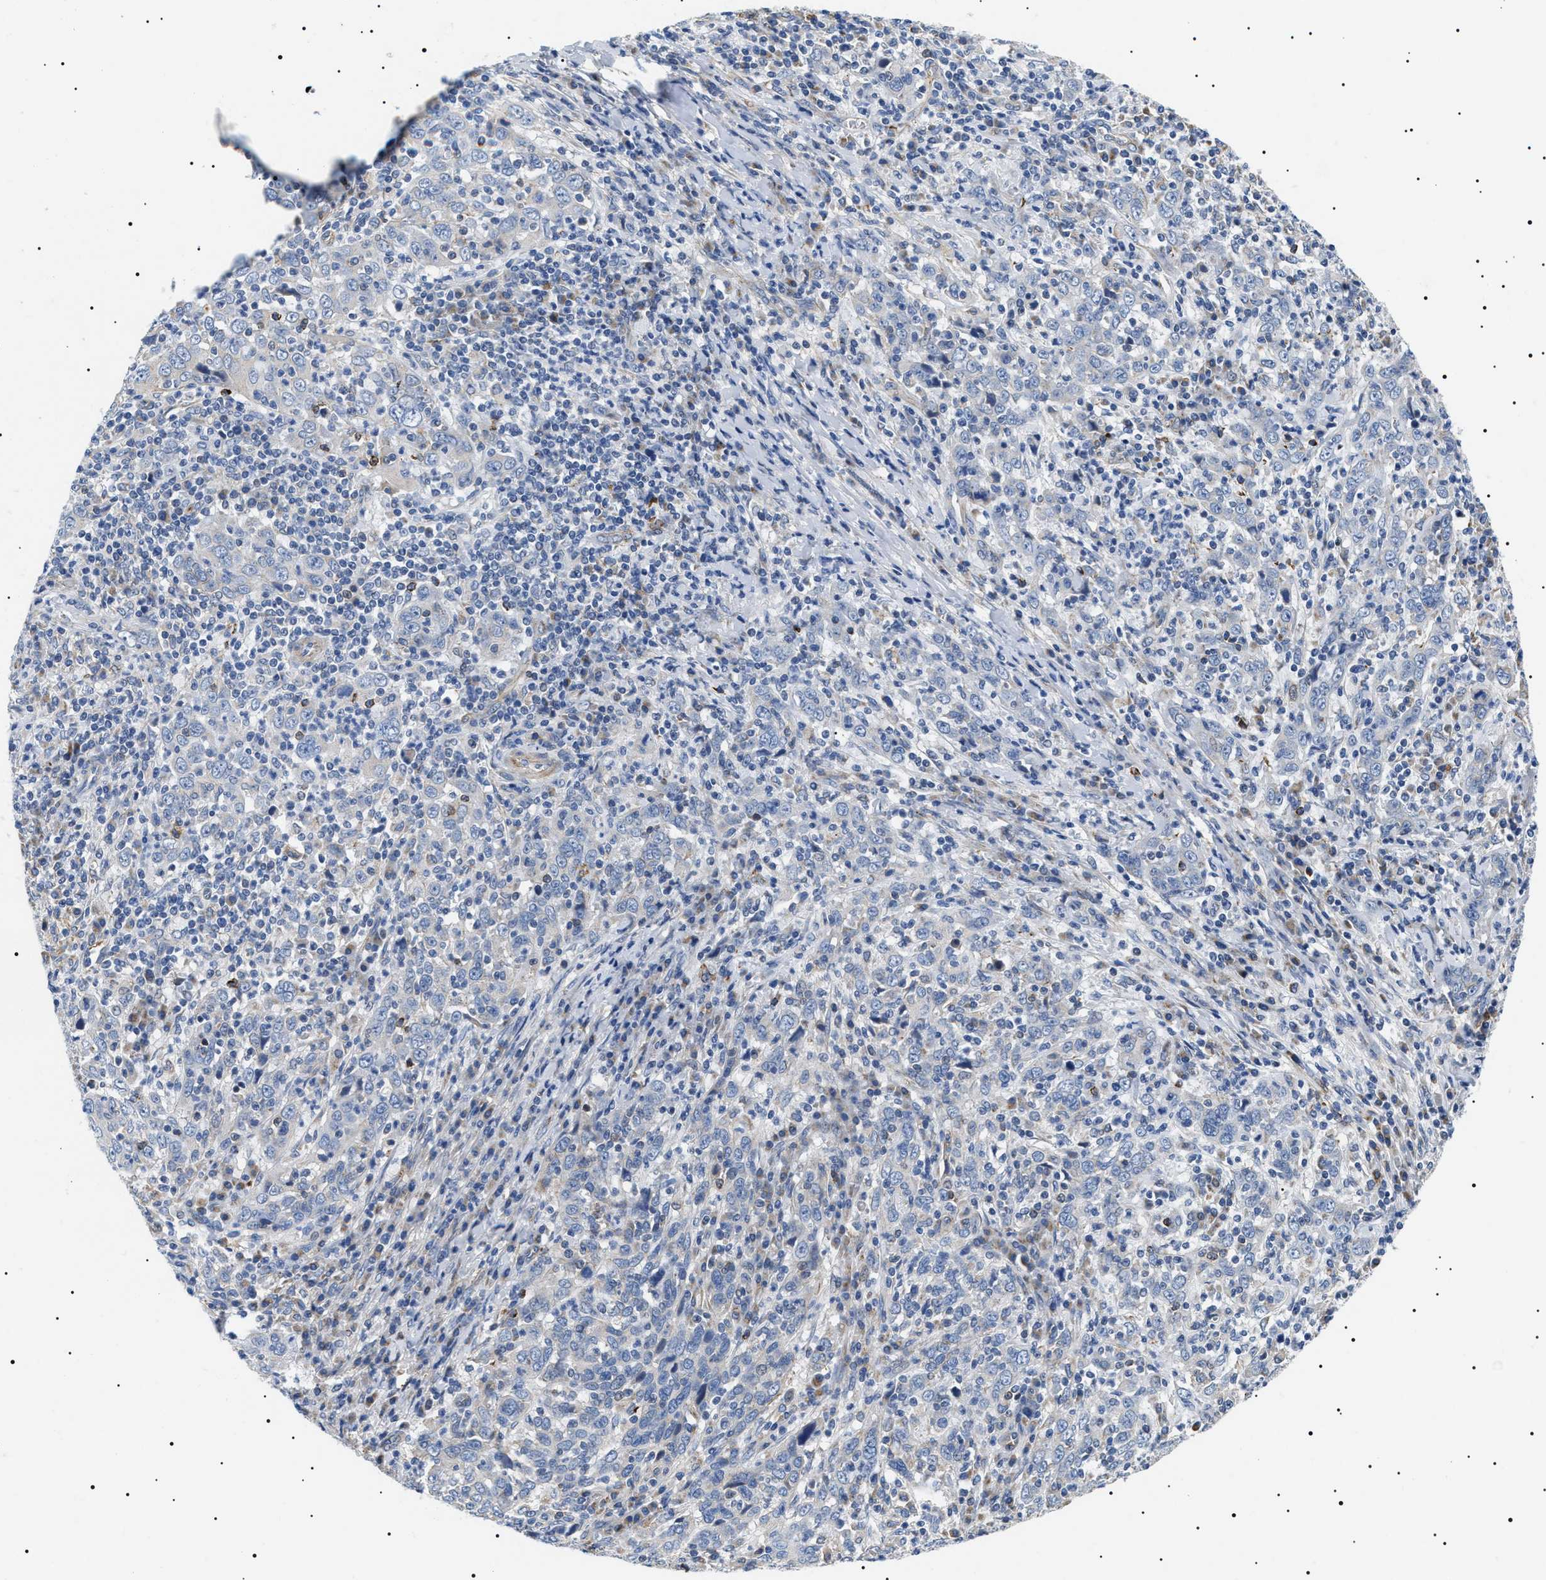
{"staining": {"intensity": "negative", "quantity": "none", "location": "none"}, "tissue": "cervical cancer", "cell_type": "Tumor cells", "image_type": "cancer", "snomed": [{"axis": "morphology", "description": "Squamous cell carcinoma, NOS"}, {"axis": "topography", "description": "Cervix"}], "caption": "Immunohistochemical staining of cervical cancer displays no significant expression in tumor cells.", "gene": "TMEM222", "patient": {"sex": "female", "age": 46}}